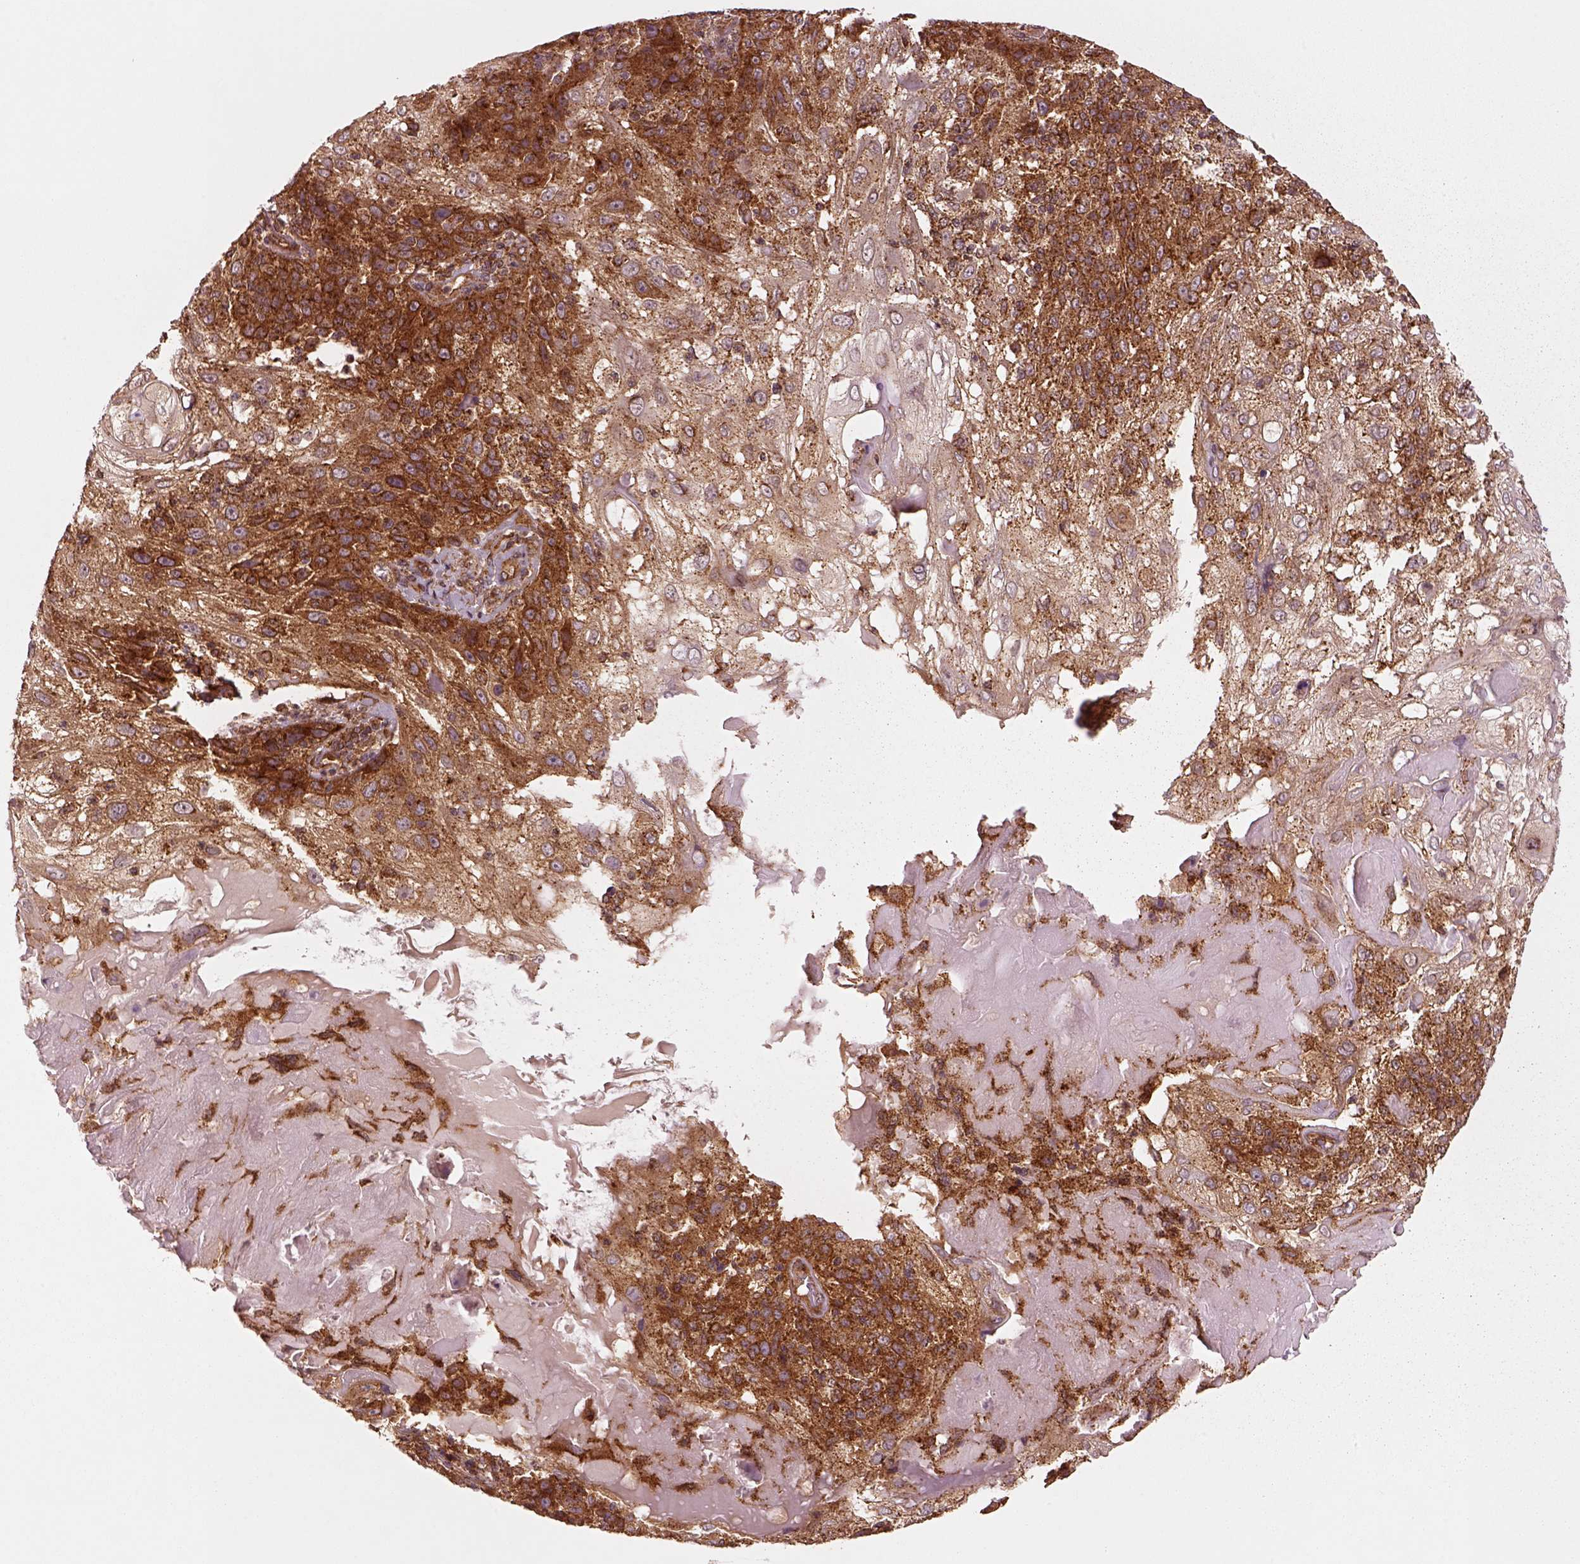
{"staining": {"intensity": "strong", "quantity": "25%-75%", "location": "cytoplasmic/membranous"}, "tissue": "skin cancer", "cell_type": "Tumor cells", "image_type": "cancer", "snomed": [{"axis": "morphology", "description": "Normal tissue, NOS"}, {"axis": "morphology", "description": "Squamous cell carcinoma, NOS"}, {"axis": "topography", "description": "Skin"}], "caption": "Immunohistochemistry (IHC) histopathology image of human skin squamous cell carcinoma stained for a protein (brown), which demonstrates high levels of strong cytoplasmic/membranous positivity in approximately 25%-75% of tumor cells.", "gene": "WASHC2A", "patient": {"sex": "female", "age": 83}}